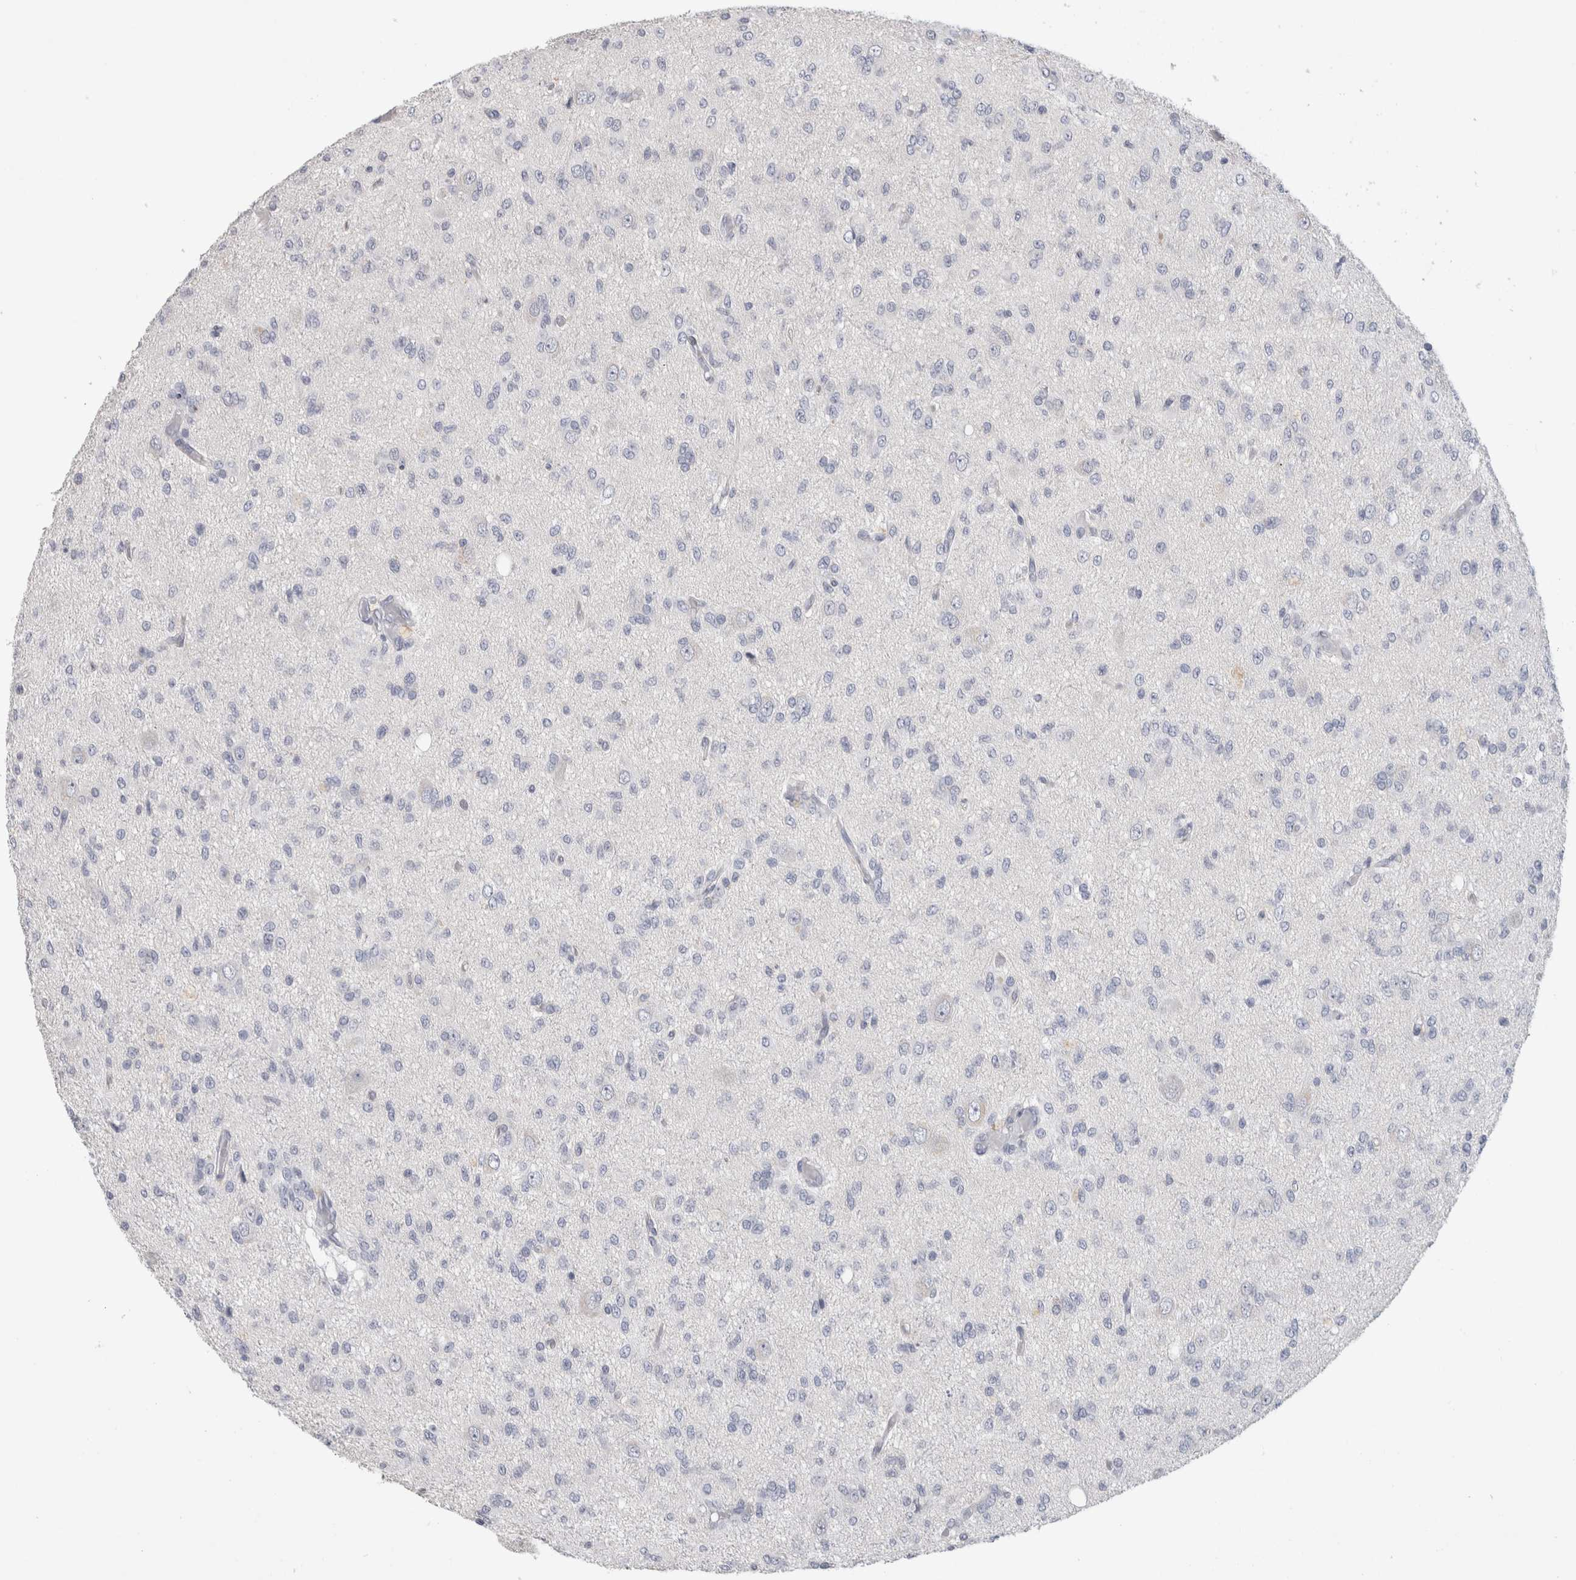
{"staining": {"intensity": "negative", "quantity": "none", "location": "none"}, "tissue": "glioma", "cell_type": "Tumor cells", "image_type": "cancer", "snomed": [{"axis": "morphology", "description": "Glioma, malignant, High grade"}, {"axis": "topography", "description": "Brain"}], "caption": "Image shows no protein positivity in tumor cells of malignant glioma (high-grade) tissue. (DAB IHC visualized using brightfield microscopy, high magnification).", "gene": "TONSL", "patient": {"sex": "female", "age": 59}}